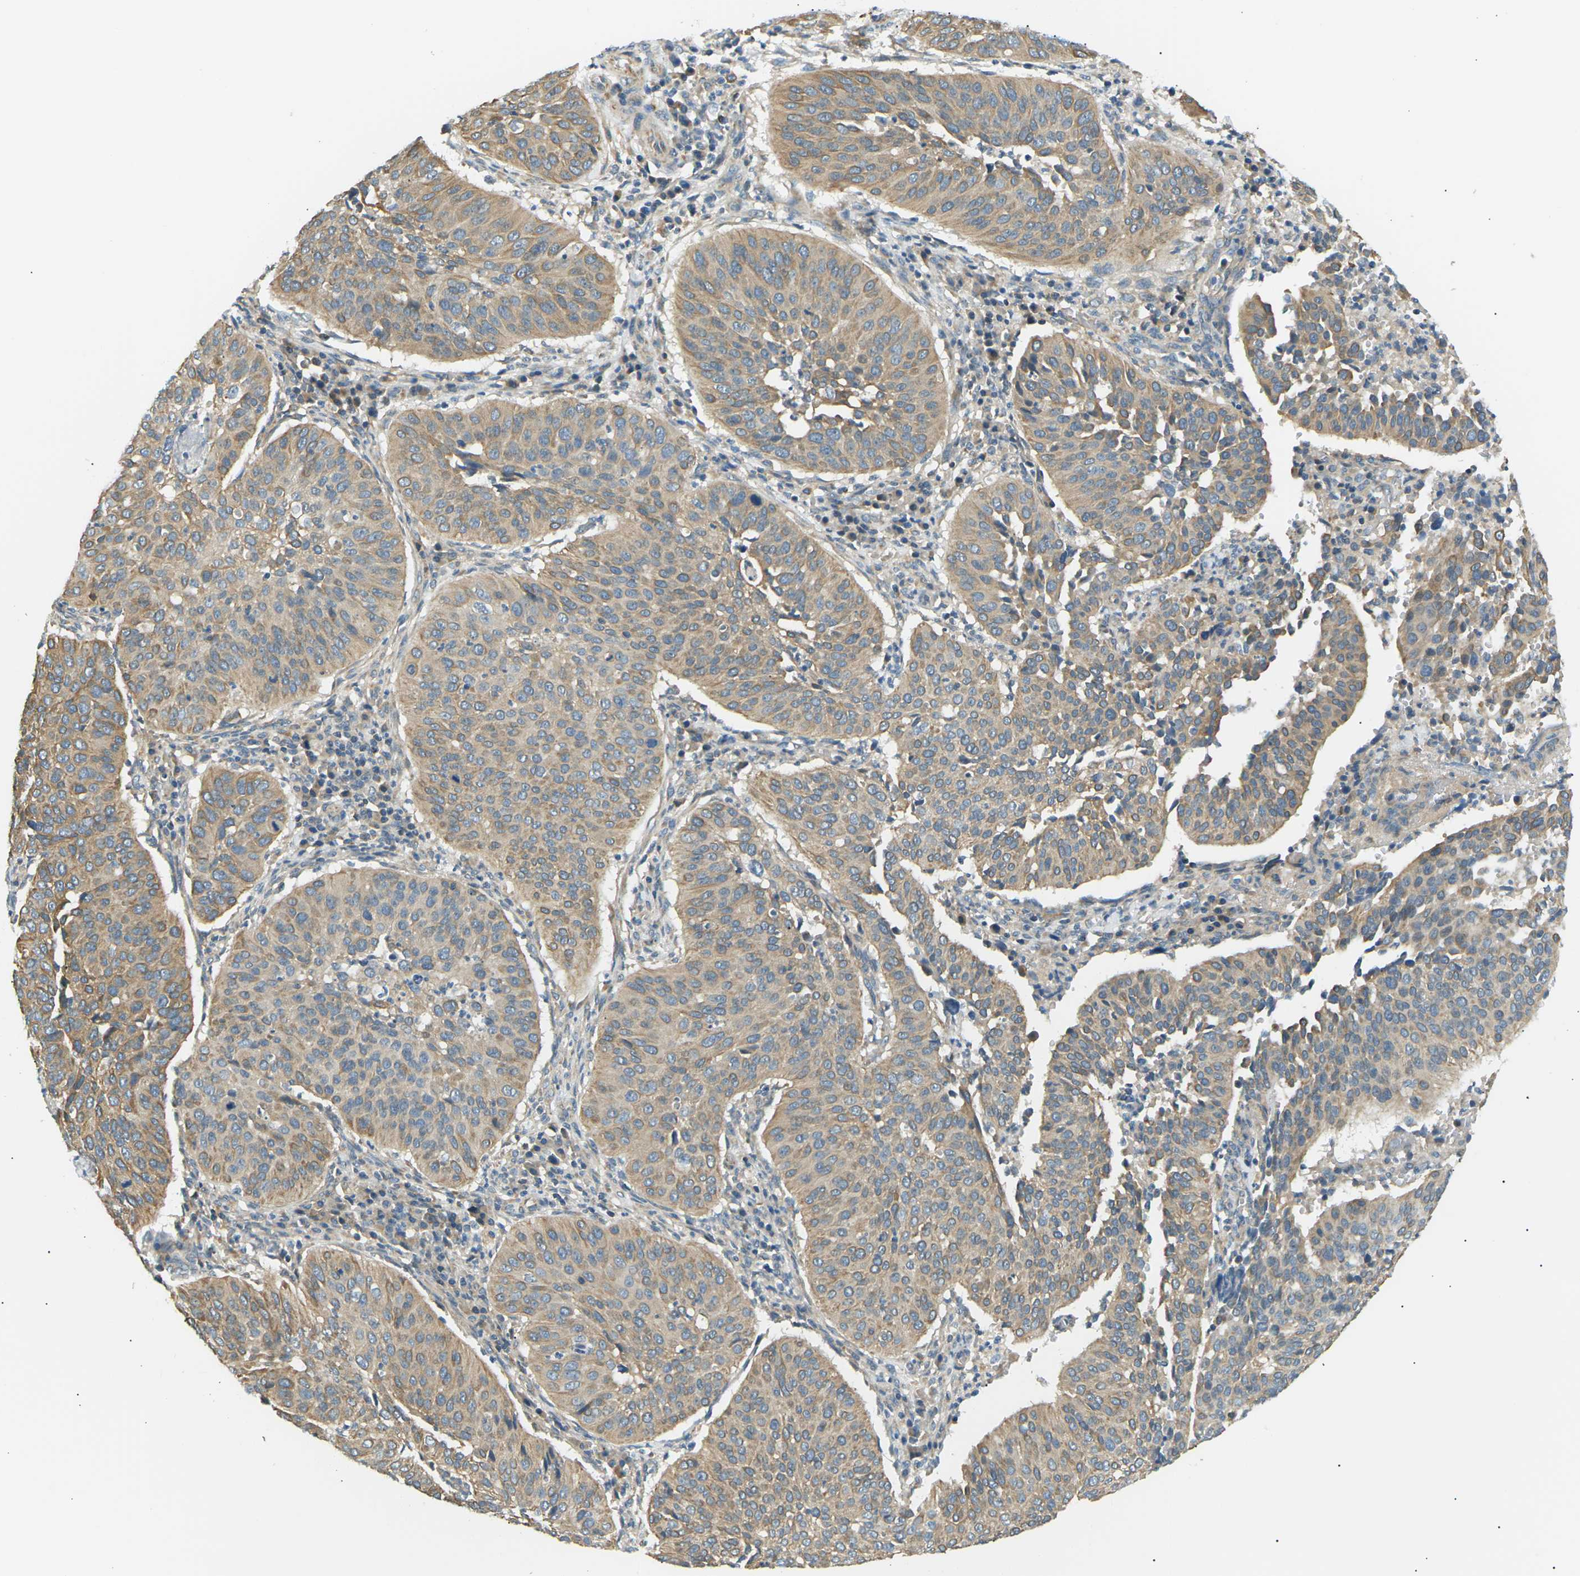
{"staining": {"intensity": "moderate", "quantity": ">75%", "location": "cytoplasmic/membranous"}, "tissue": "cervical cancer", "cell_type": "Tumor cells", "image_type": "cancer", "snomed": [{"axis": "morphology", "description": "Normal tissue, NOS"}, {"axis": "morphology", "description": "Squamous cell carcinoma, NOS"}, {"axis": "topography", "description": "Cervix"}], "caption": "There is medium levels of moderate cytoplasmic/membranous expression in tumor cells of cervical squamous cell carcinoma, as demonstrated by immunohistochemical staining (brown color).", "gene": "TBC1D8", "patient": {"sex": "female", "age": 39}}